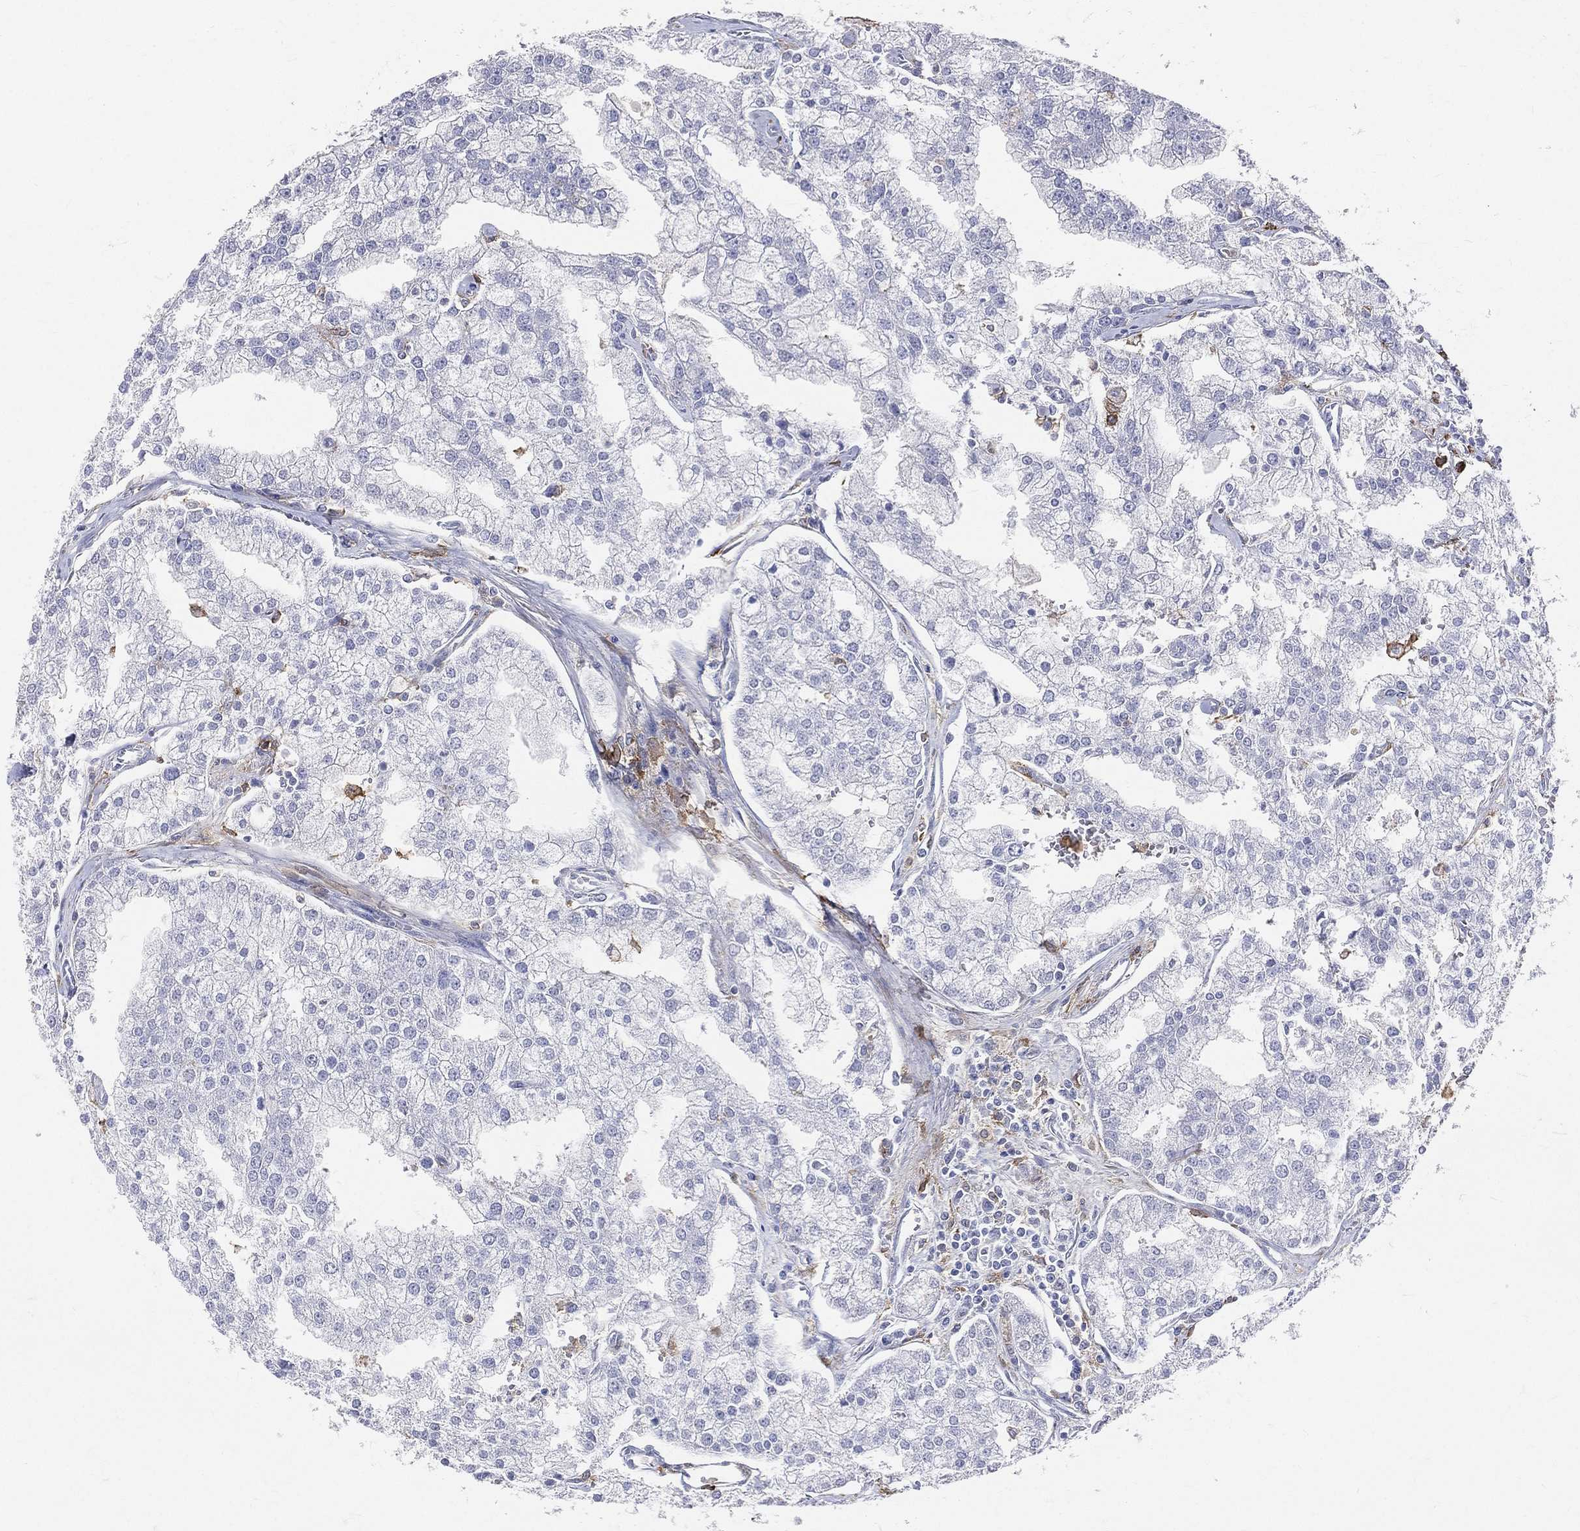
{"staining": {"intensity": "negative", "quantity": "none", "location": "none"}, "tissue": "prostate cancer", "cell_type": "Tumor cells", "image_type": "cancer", "snomed": [{"axis": "morphology", "description": "Adenocarcinoma, NOS"}, {"axis": "topography", "description": "Prostate"}], "caption": "Immunohistochemistry of human prostate cancer (adenocarcinoma) displays no staining in tumor cells.", "gene": "CD33", "patient": {"sex": "male", "age": 70}}